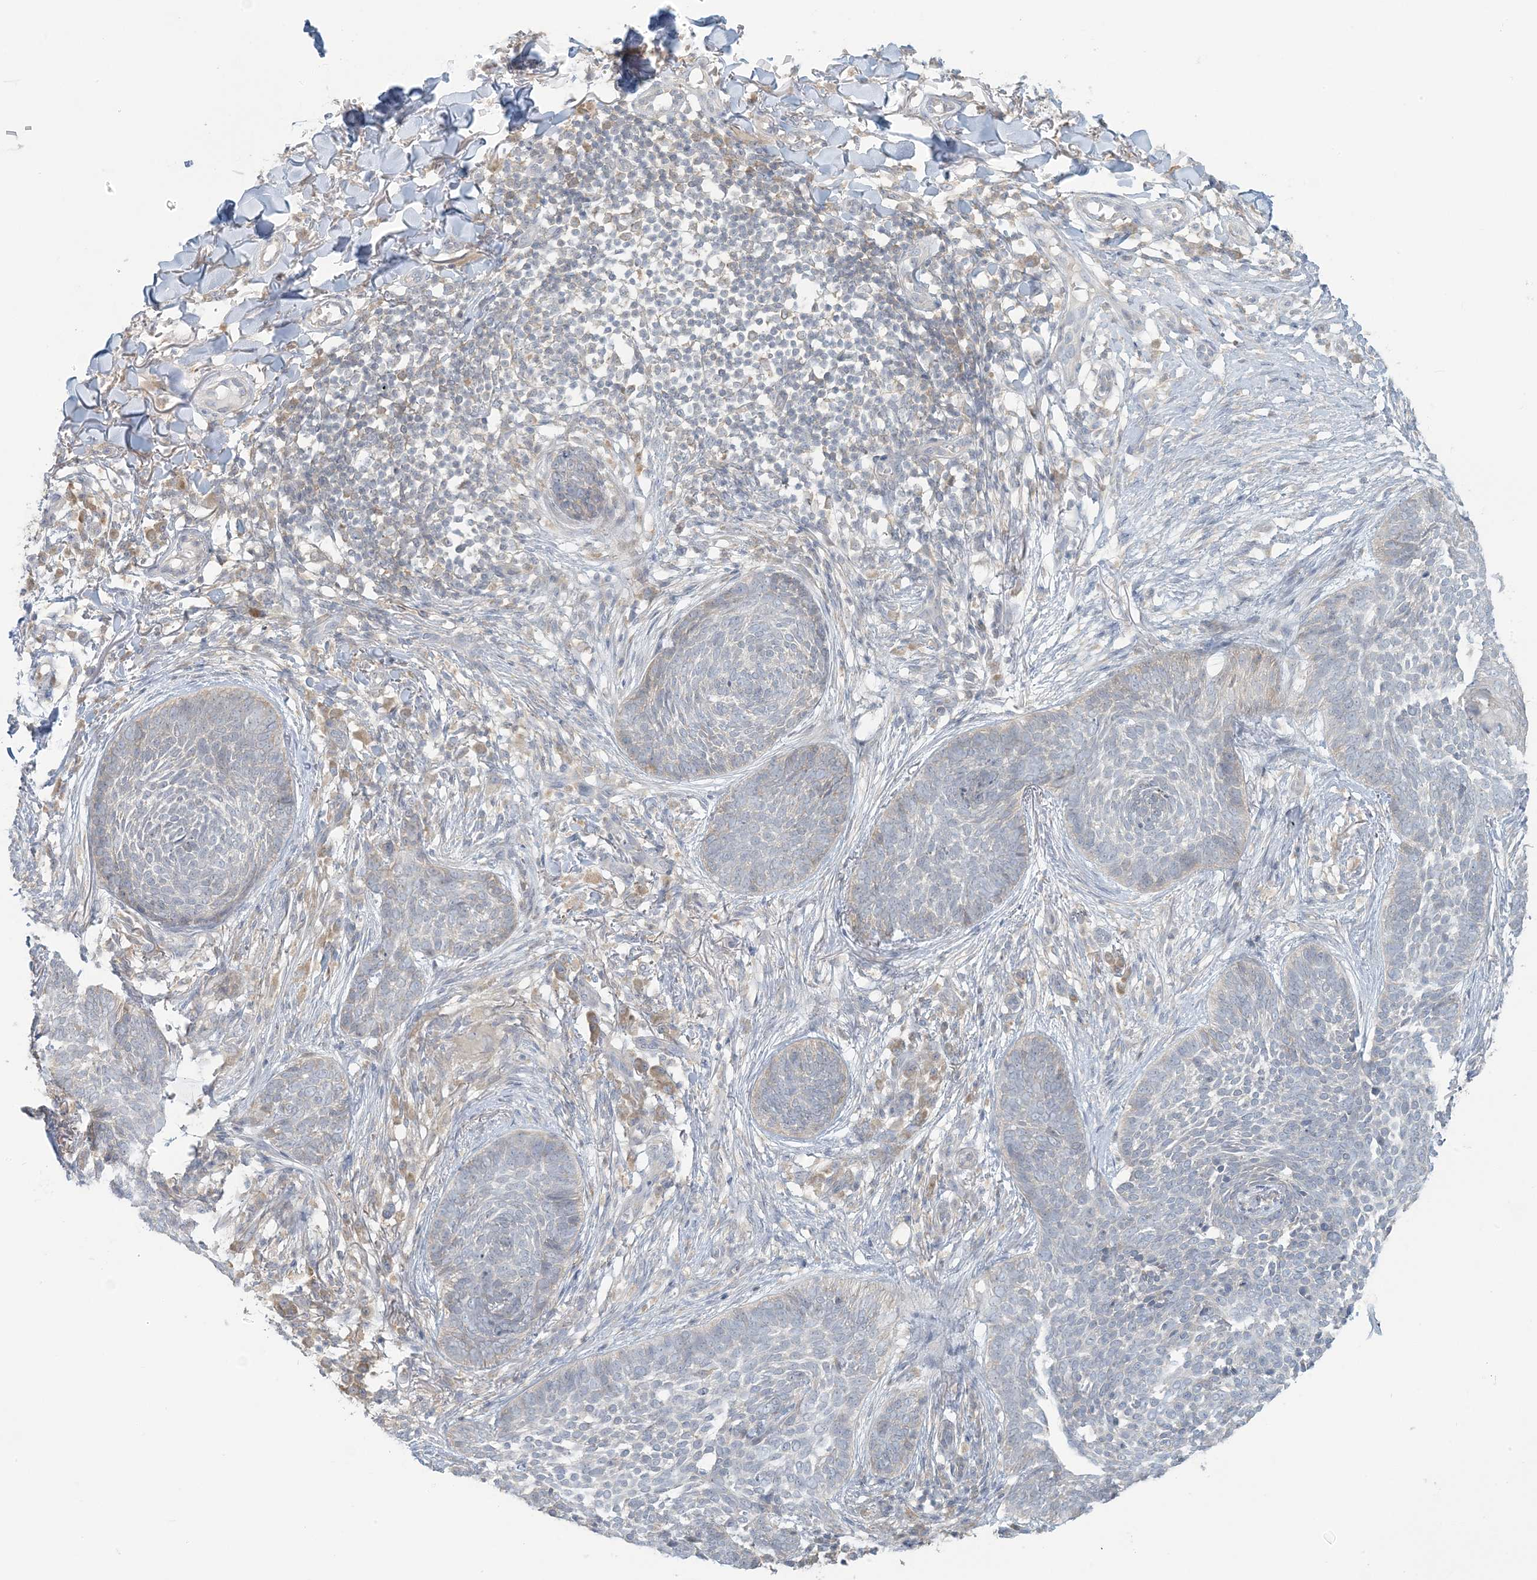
{"staining": {"intensity": "negative", "quantity": "none", "location": "none"}, "tissue": "skin cancer", "cell_type": "Tumor cells", "image_type": "cancer", "snomed": [{"axis": "morphology", "description": "Basal cell carcinoma"}, {"axis": "topography", "description": "Skin"}], "caption": "Photomicrograph shows no protein staining in tumor cells of basal cell carcinoma (skin) tissue.", "gene": "EEFSEC", "patient": {"sex": "female", "age": 64}}